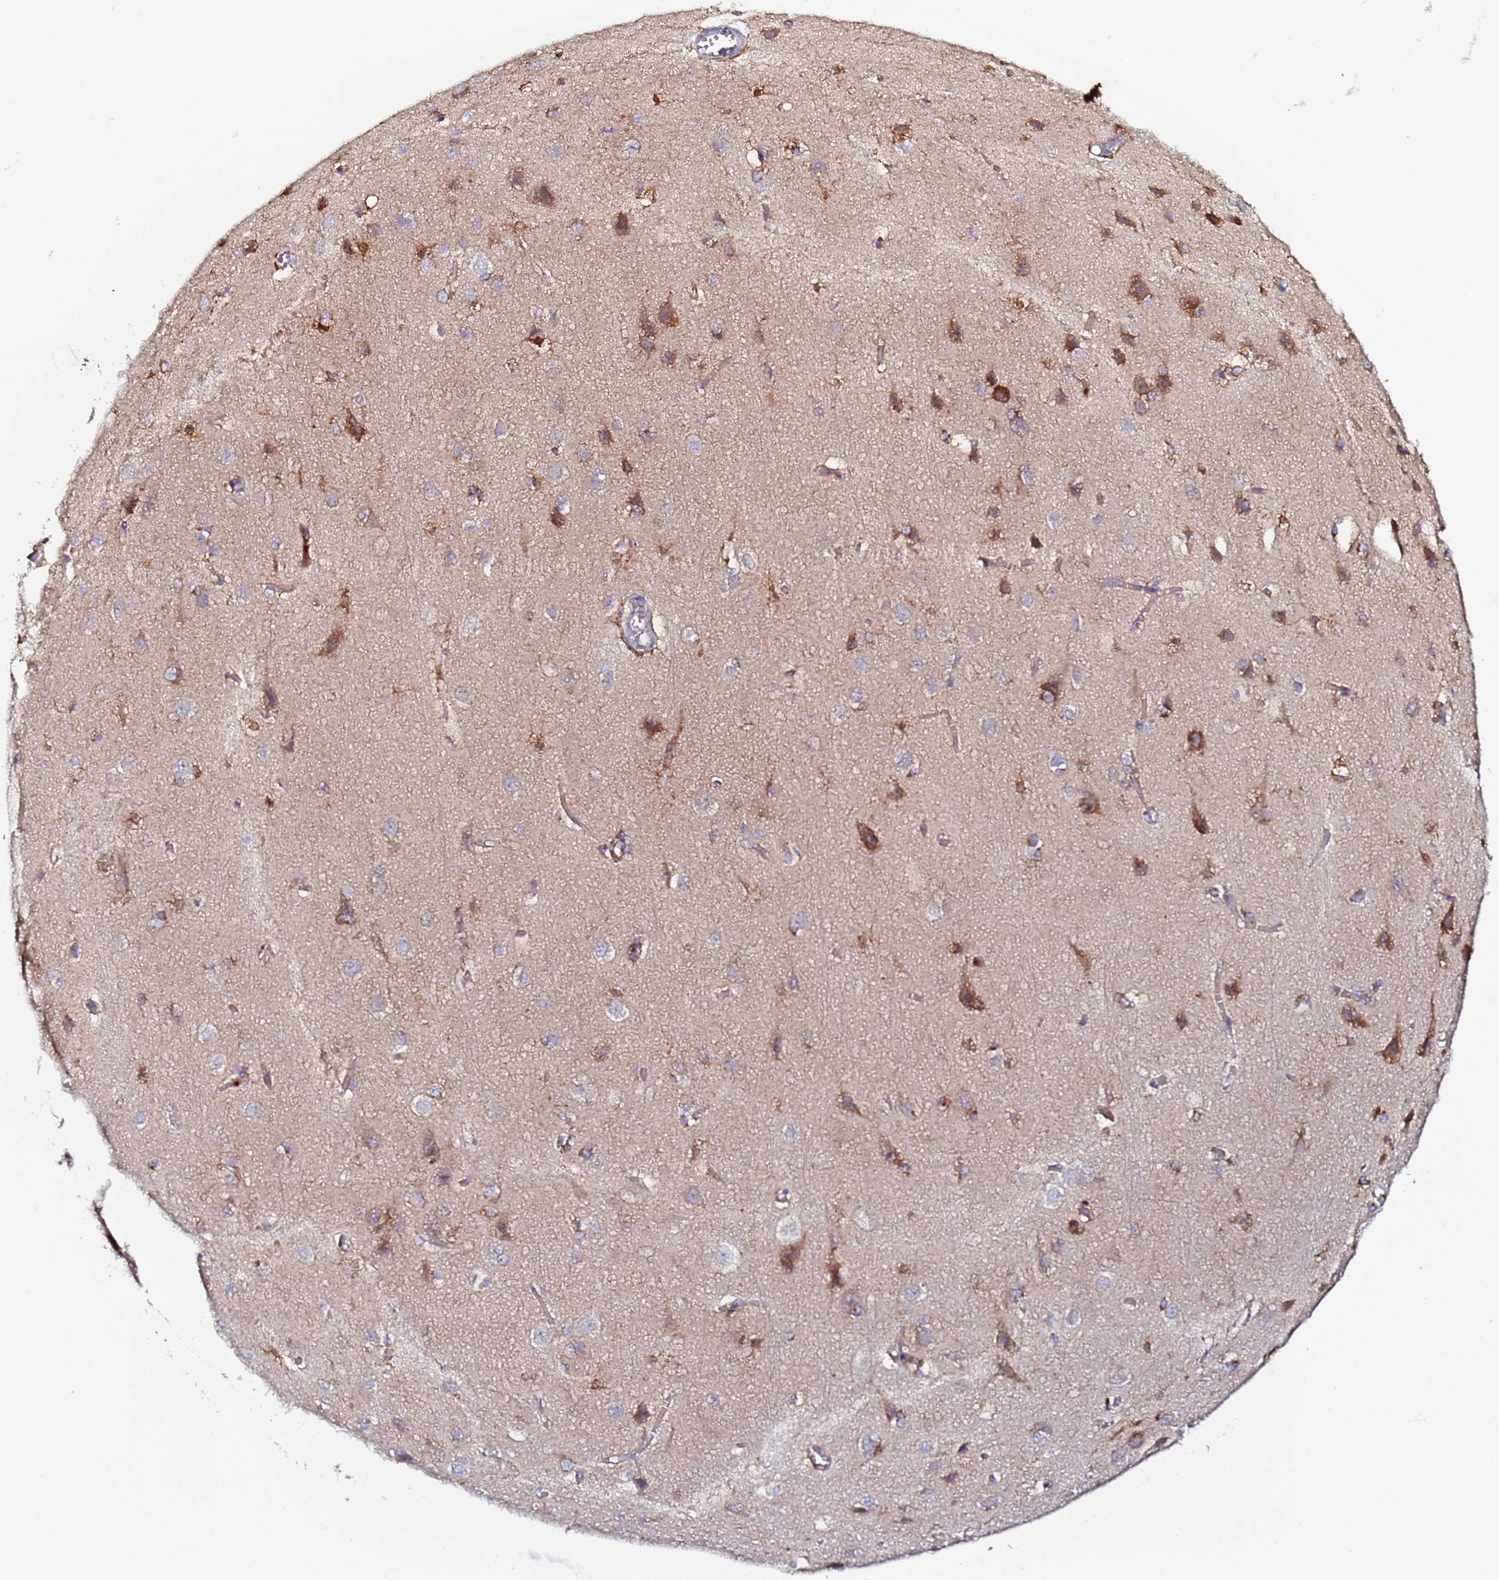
{"staining": {"intensity": "moderate", "quantity": "25%-75%", "location": "cytoplasmic/membranous"}, "tissue": "cerebral cortex", "cell_type": "Endothelial cells", "image_type": "normal", "snomed": [{"axis": "morphology", "description": "Normal tissue, NOS"}, {"axis": "topography", "description": "Cerebral cortex"}], "caption": "DAB immunohistochemical staining of unremarkable human cerebral cortex displays moderate cytoplasmic/membranous protein expression in approximately 25%-75% of endothelial cells.", "gene": "CCDC127", "patient": {"sex": "male", "age": 37}}